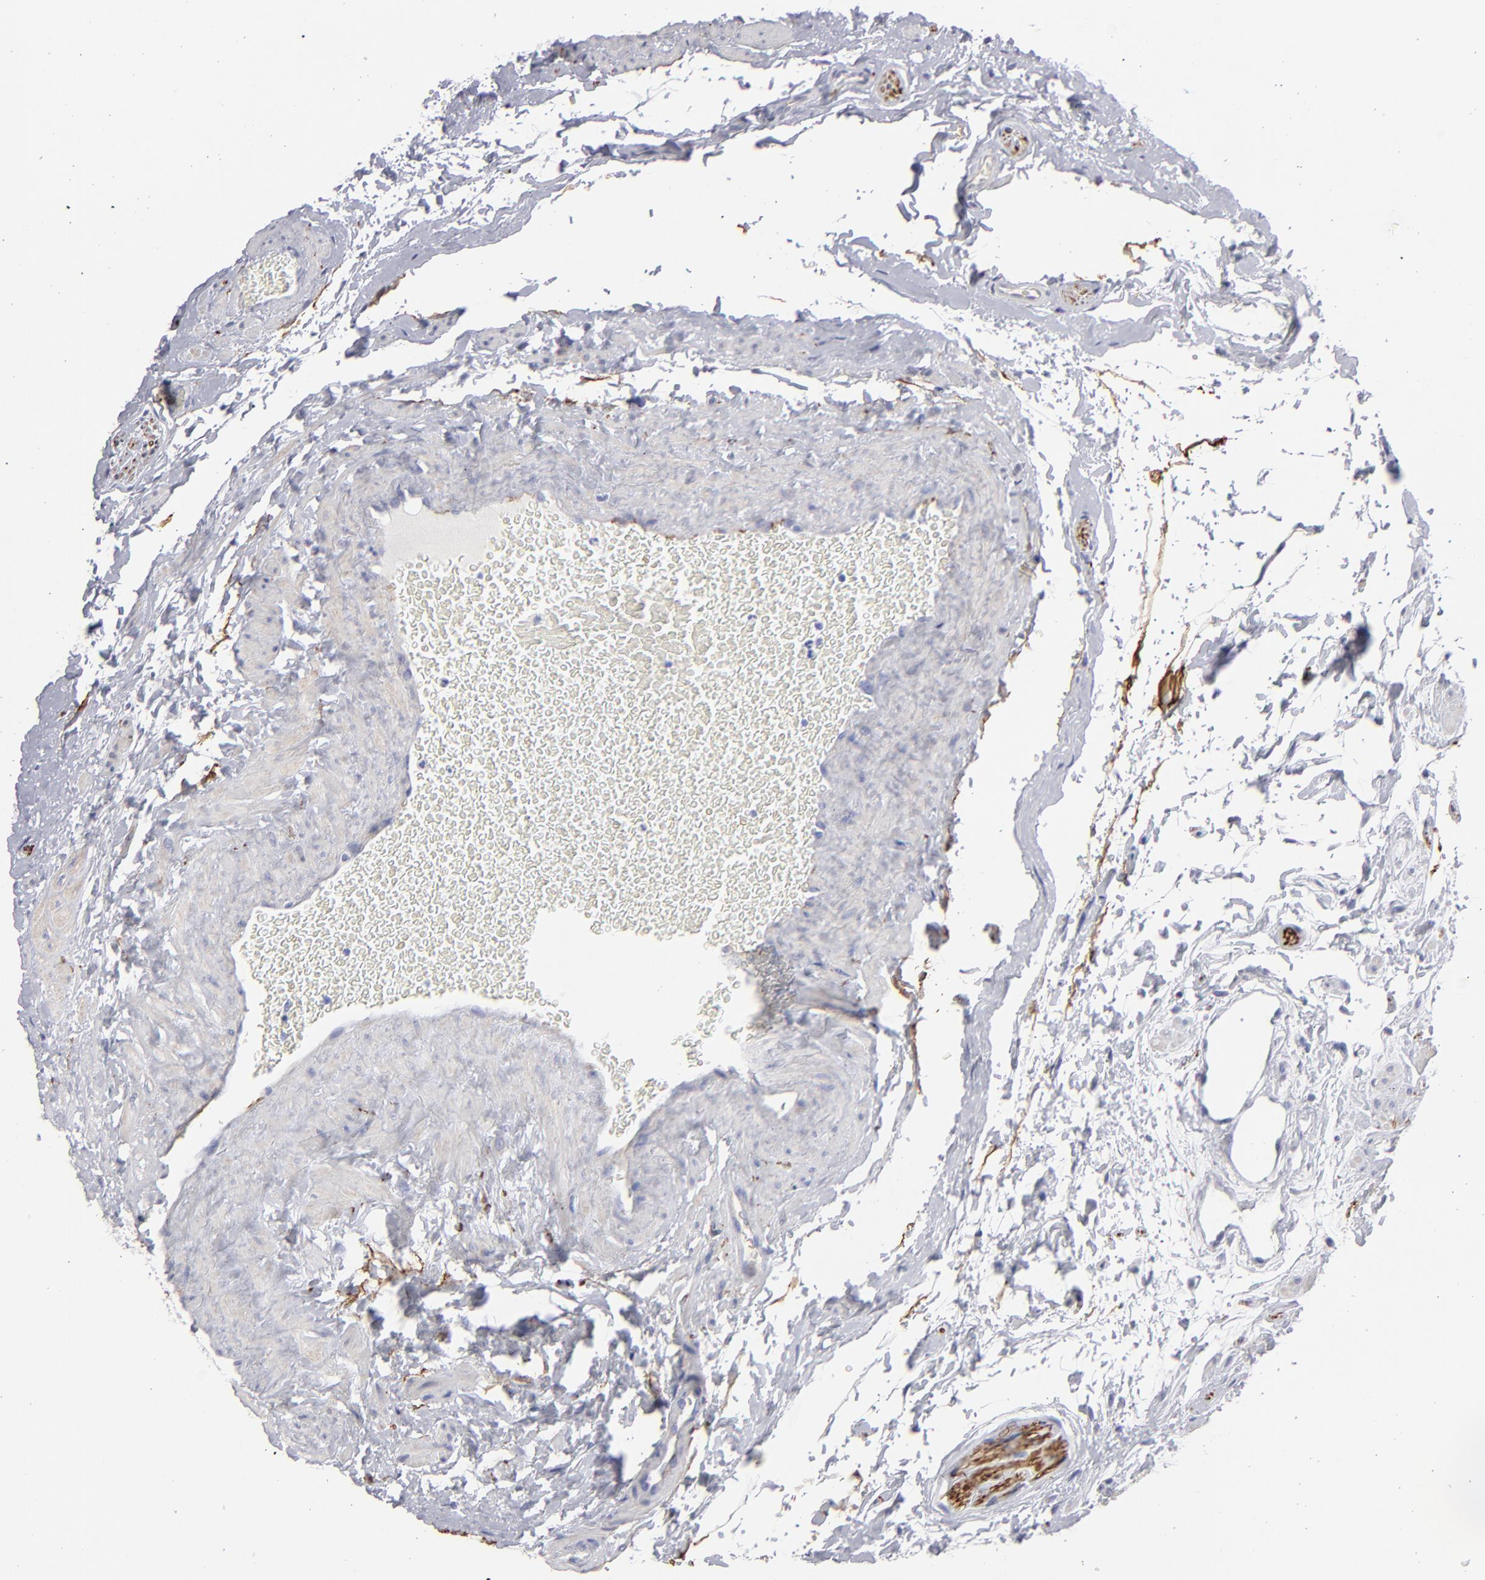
{"staining": {"intensity": "negative", "quantity": "none", "location": "none"}, "tissue": "epididymis", "cell_type": "Glandular cells", "image_type": "normal", "snomed": [{"axis": "morphology", "description": "Normal tissue, NOS"}, {"axis": "topography", "description": "Testis"}, {"axis": "topography", "description": "Epididymis"}], "caption": "Immunohistochemistry (IHC) photomicrograph of normal epididymis: epididymis stained with DAB (3,3'-diaminobenzidine) demonstrates no significant protein expression in glandular cells. The staining is performed using DAB brown chromogen with nuclei counter-stained in using hematoxylin.", "gene": "CADM3", "patient": {"sex": "male", "age": 36}}